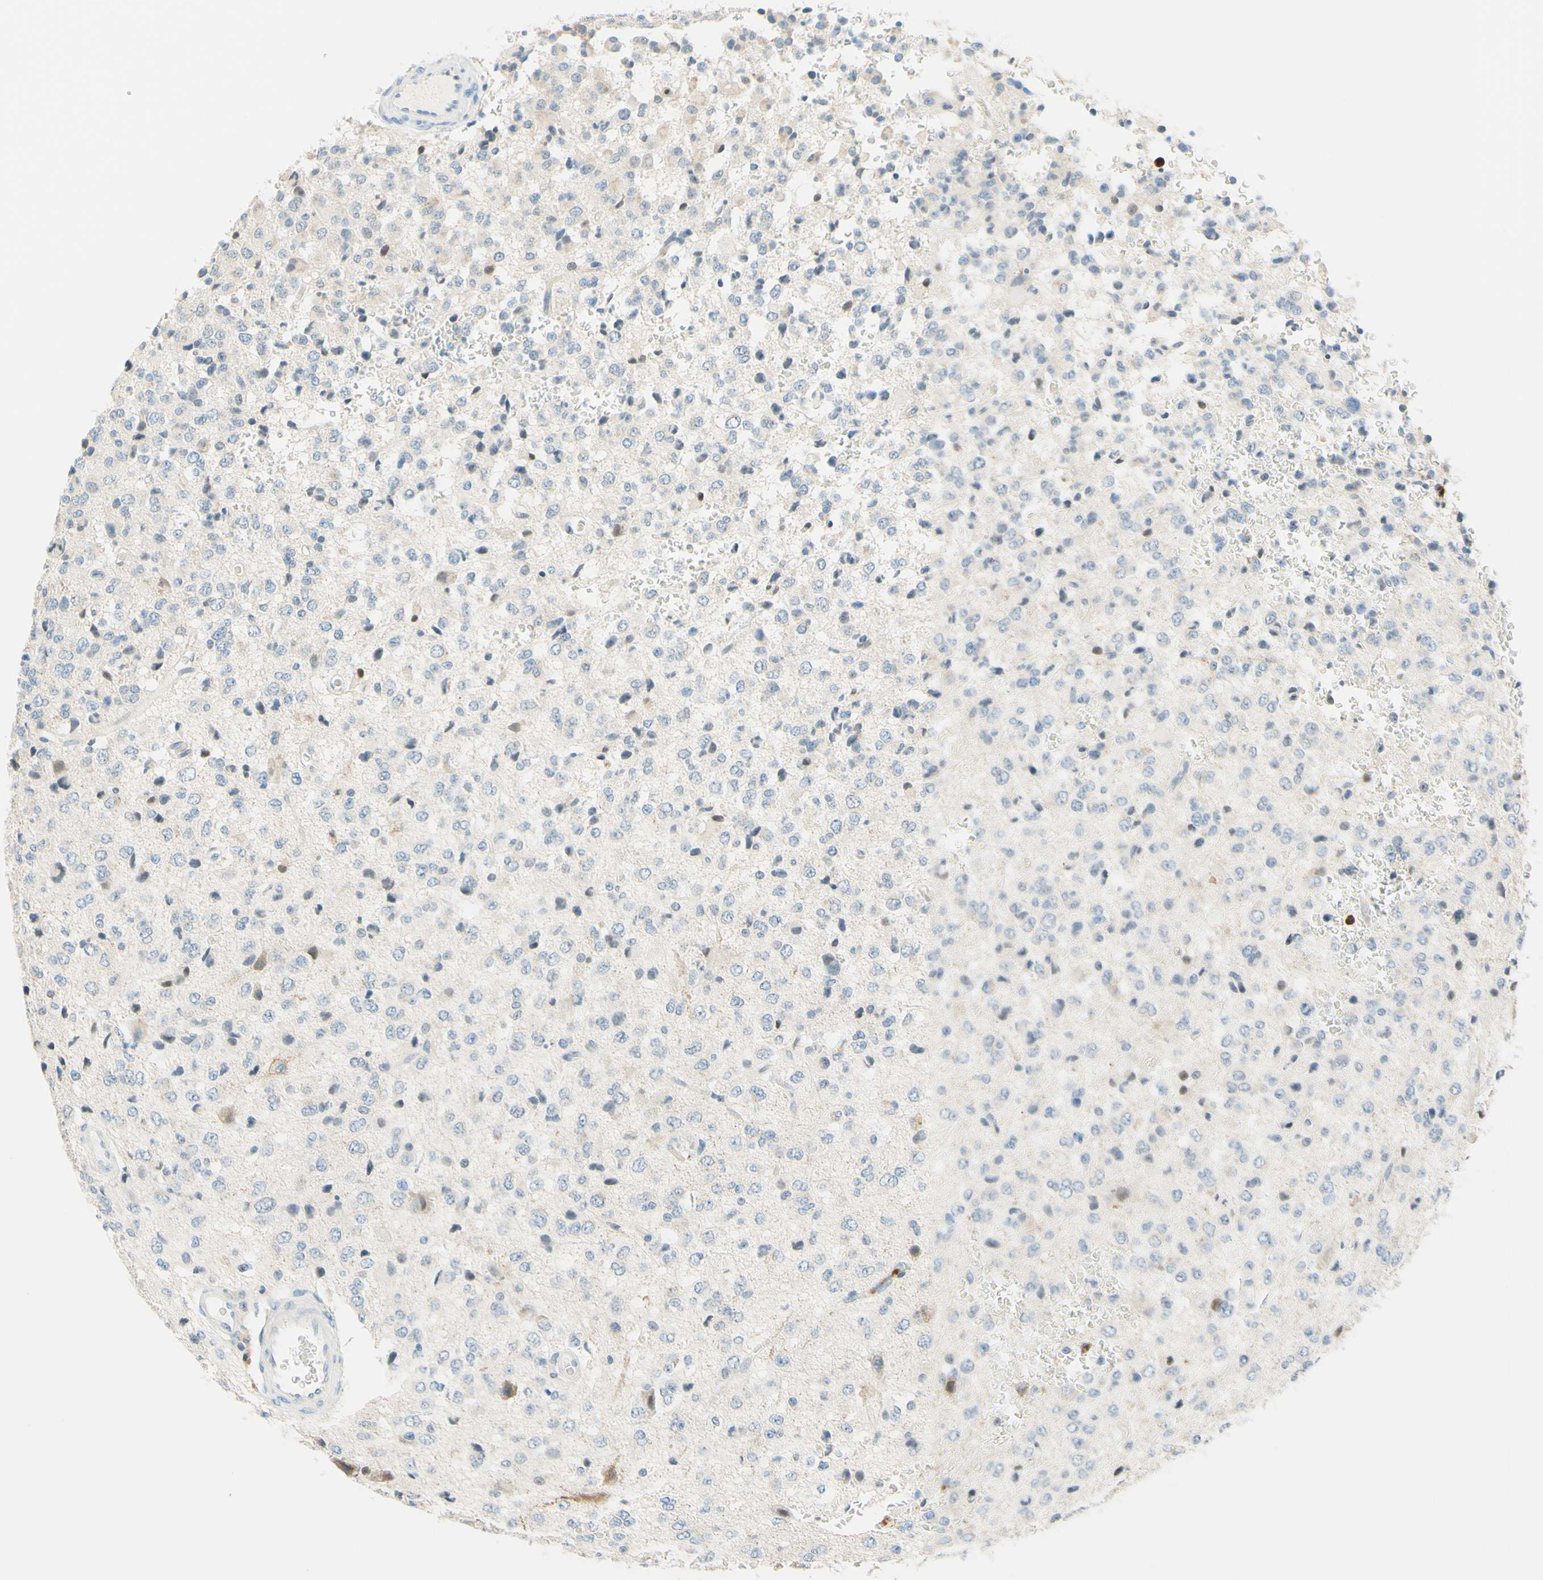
{"staining": {"intensity": "weak", "quantity": "<25%", "location": "cytoplasmic/membranous"}, "tissue": "glioma", "cell_type": "Tumor cells", "image_type": "cancer", "snomed": [{"axis": "morphology", "description": "Glioma, malignant, High grade"}, {"axis": "topography", "description": "pancreas cauda"}], "caption": "A micrograph of human glioma is negative for staining in tumor cells.", "gene": "TREM2", "patient": {"sex": "male", "age": 60}}